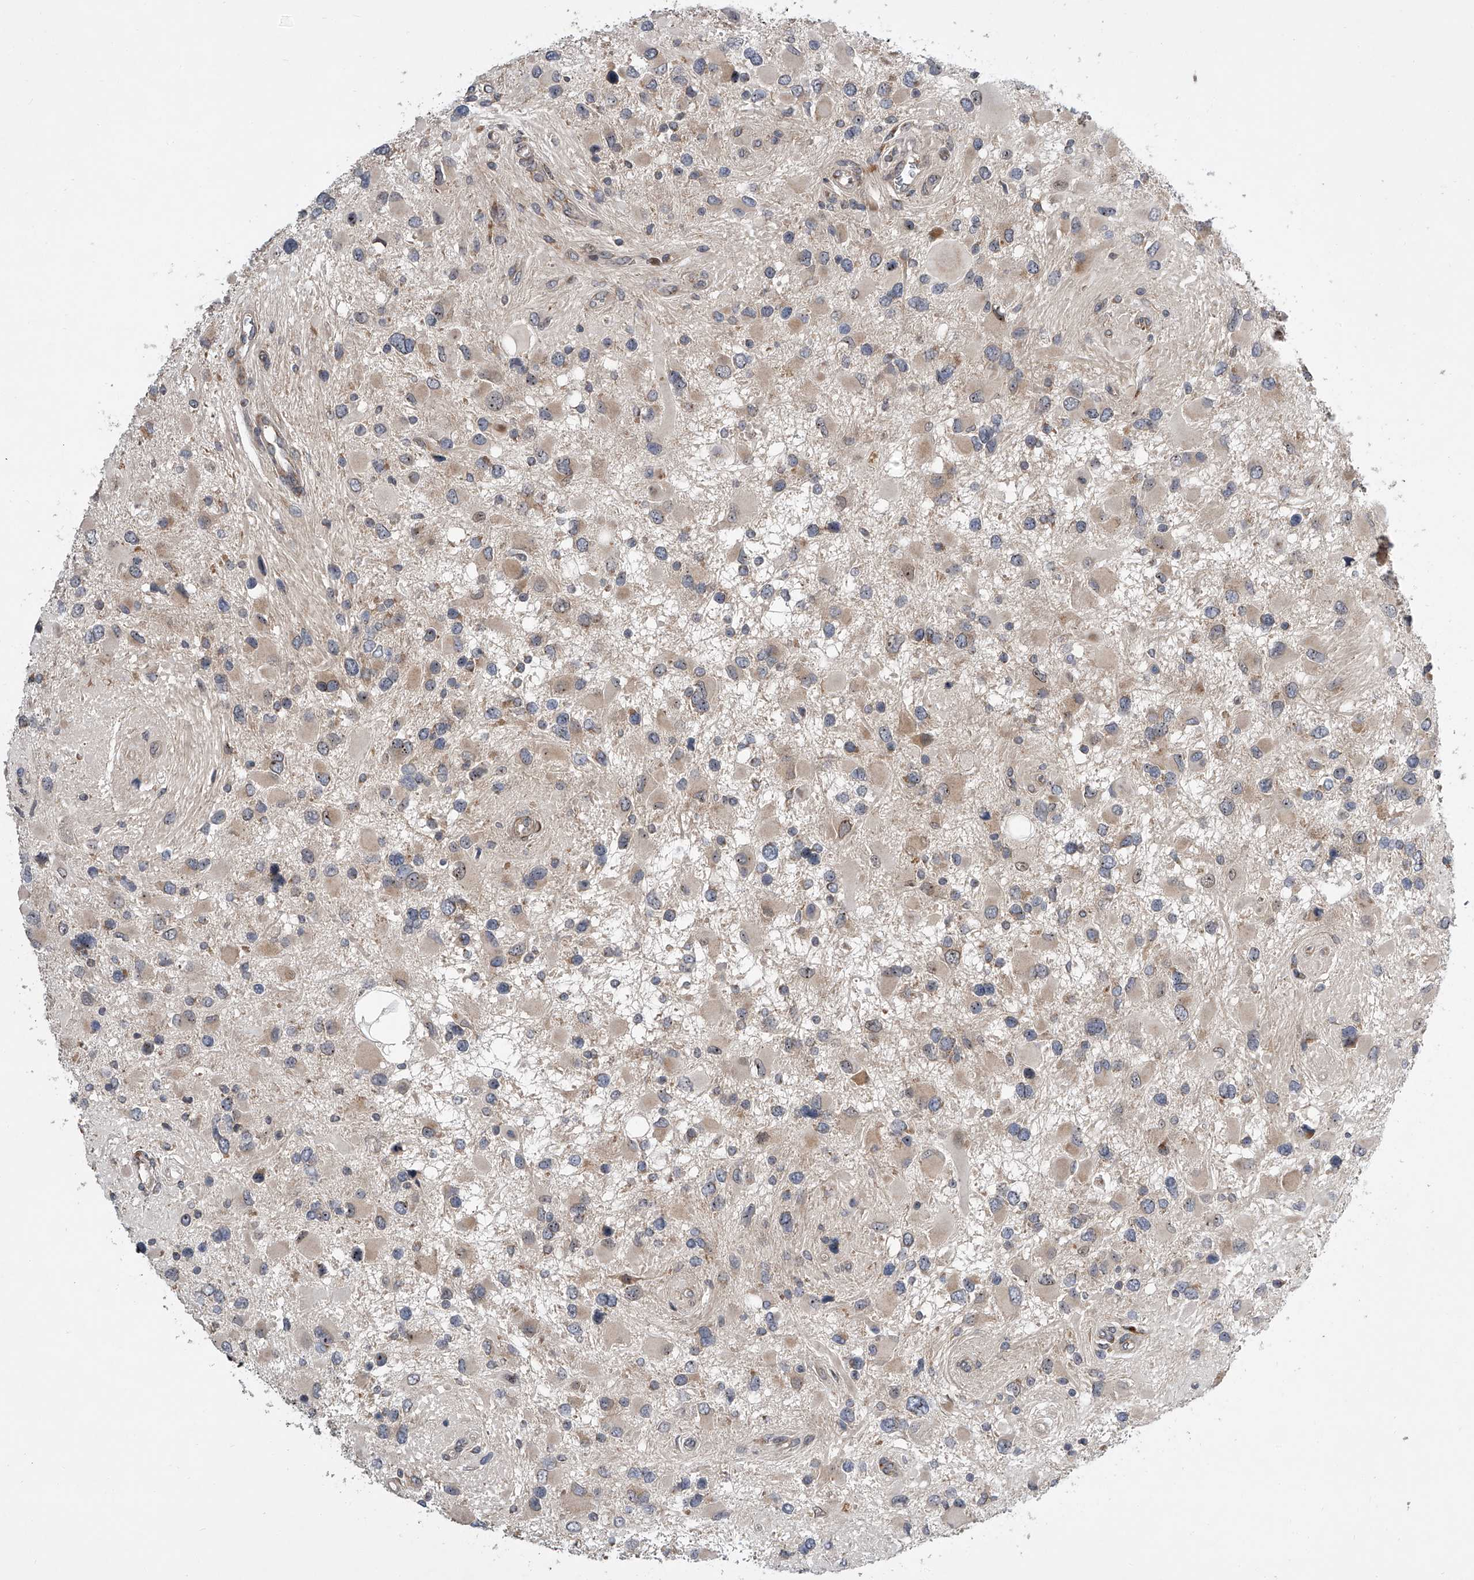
{"staining": {"intensity": "negative", "quantity": "none", "location": "none"}, "tissue": "glioma", "cell_type": "Tumor cells", "image_type": "cancer", "snomed": [{"axis": "morphology", "description": "Glioma, malignant, High grade"}, {"axis": "topography", "description": "Brain"}], "caption": "Tumor cells show no significant positivity in glioma.", "gene": "DLGAP2", "patient": {"sex": "male", "age": 53}}